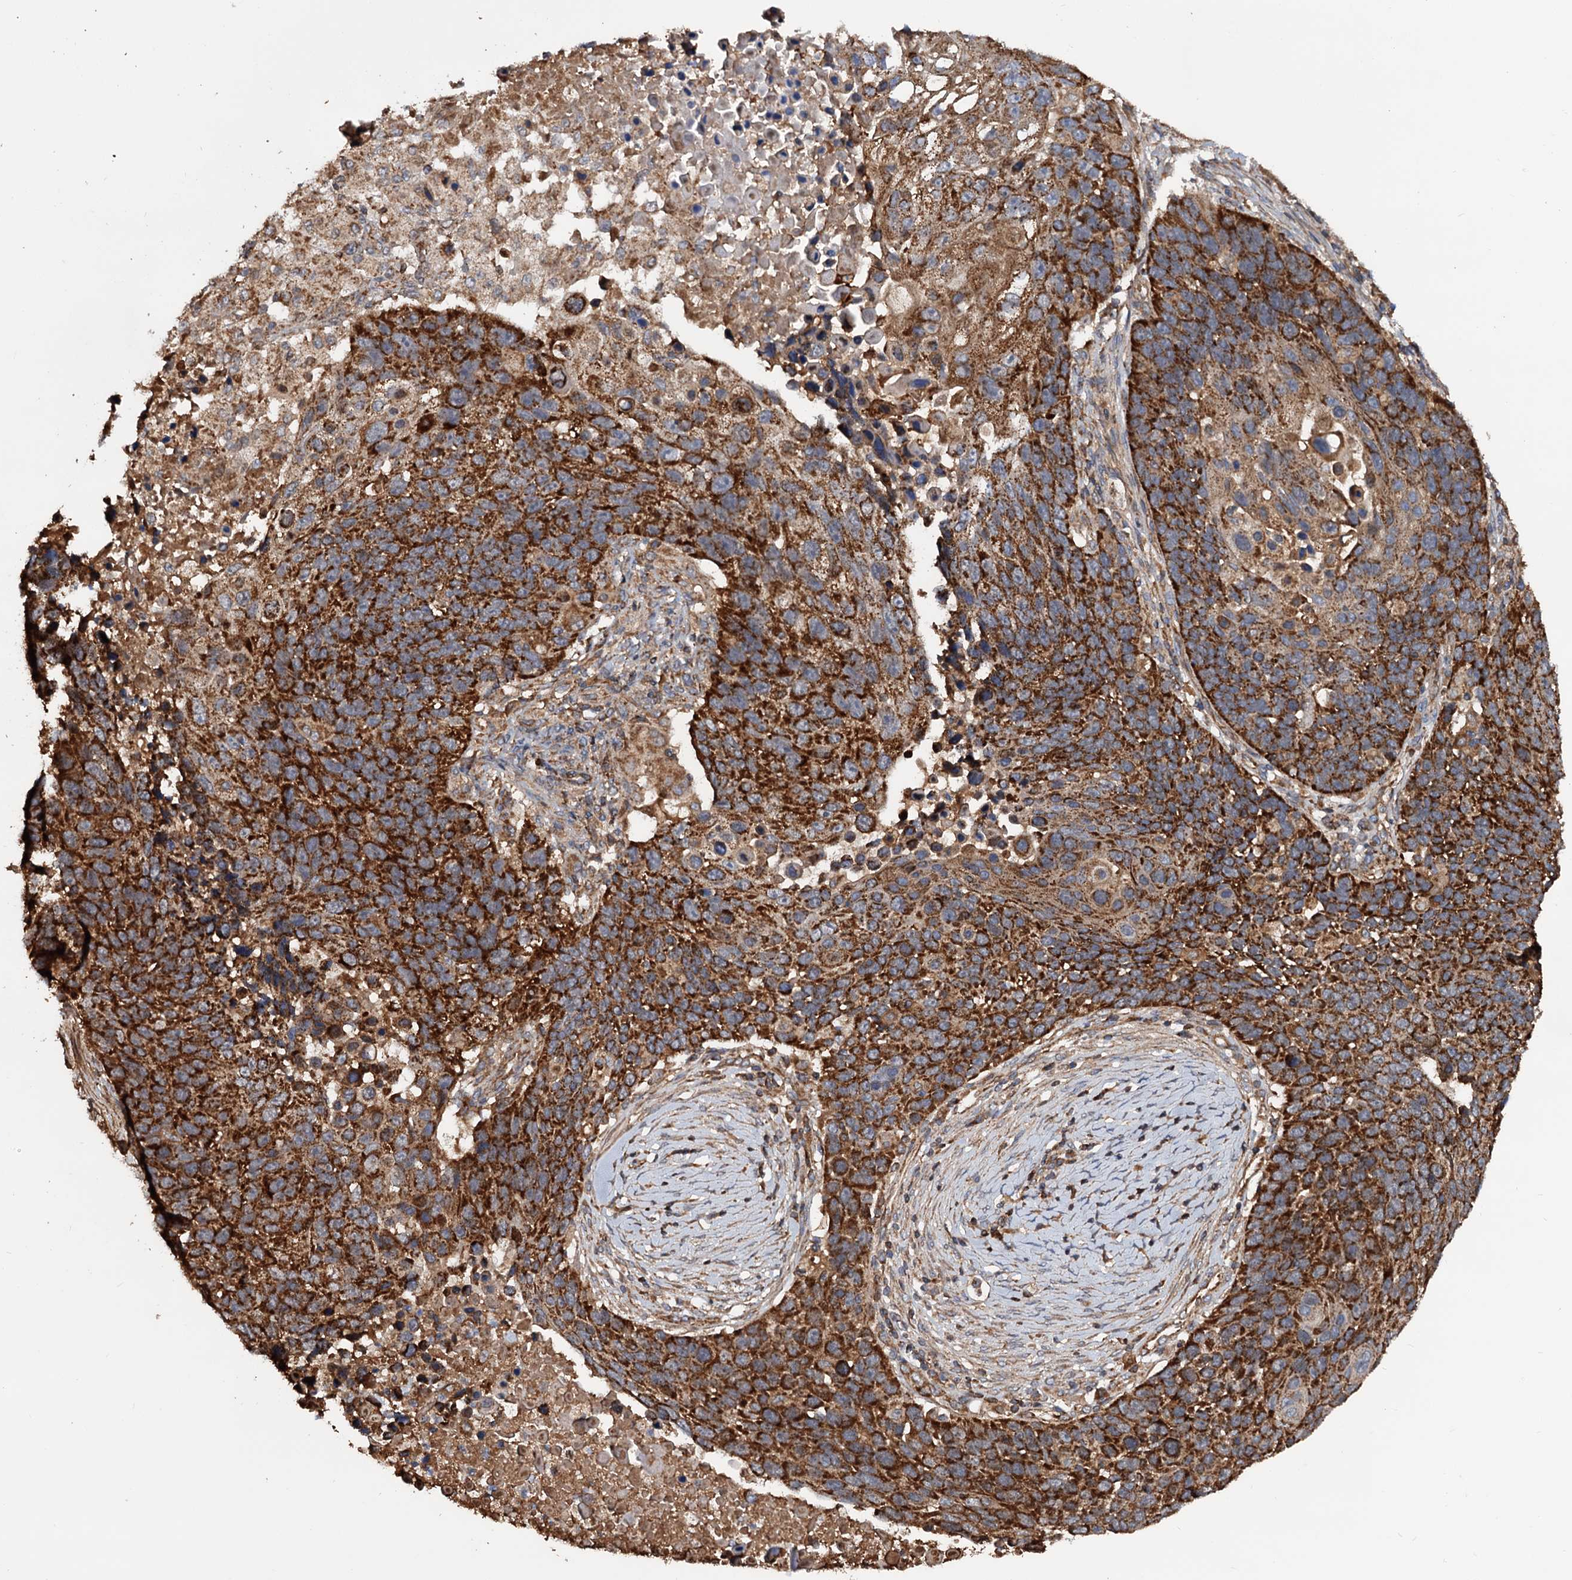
{"staining": {"intensity": "strong", "quantity": ">75%", "location": "cytoplasmic/membranous"}, "tissue": "lung cancer", "cell_type": "Tumor cells", "image_type": "cancer", "snomed": [{"axis": "morphology", "description": "Normal tissue, NOS"}, {"axis": "morphology", "description": "Squamous cell carcinoma, NOS"}, {"axis": "topography", "description": "Lymph node"}, {"axis": "topography", "description": "Lung"}], "caption": "Immunohistochemical staining of lung cancer (squamous cell carcinoma) demonstrates high levels of strong cytoplasmic/membranous staining in about >75% of tumor cells.", "gene": "MRPL42", "patient": {"sex": "male", "age": 66}}